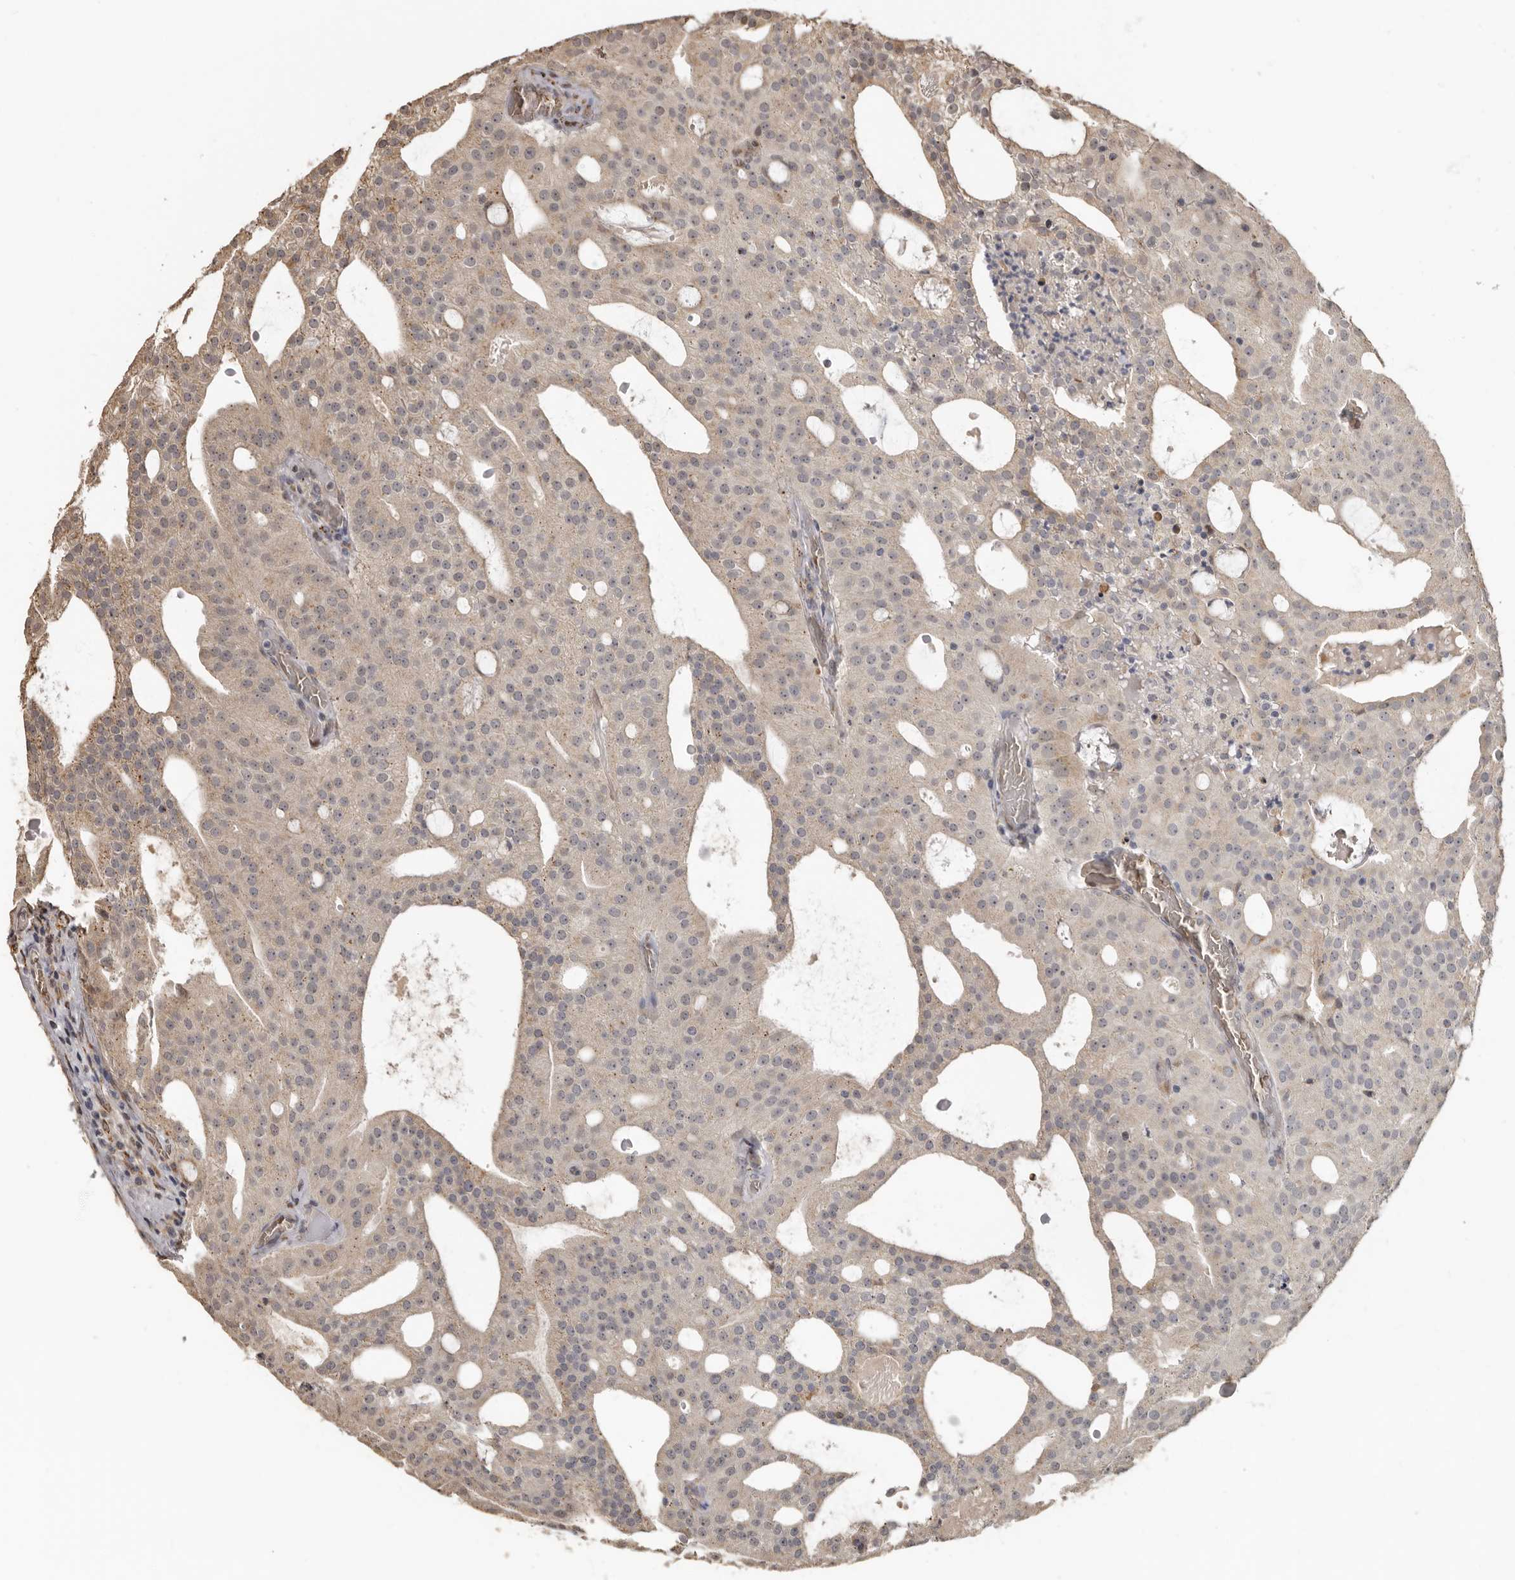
{"staining": {"intensity": "weak", "quantity": "<25%", "location": "cytoplasmic/membranous"}, "tissue": "prostate cancer", "cell_type": "Tumor cells", "image_type": "cancer", "snomed": [{"axis": "morphology", "description": "Adenocarcinoma, Medium grade"}, {"axis": "topography", "description": "Prostate"}], "caption": "Image shows no protein staining in tumor cells of prostate cancer (adenocarcinoma (medium-grade)) tissue.", "gene": "ENTREP1", "patient": {"sex": "male", "age": 88}}